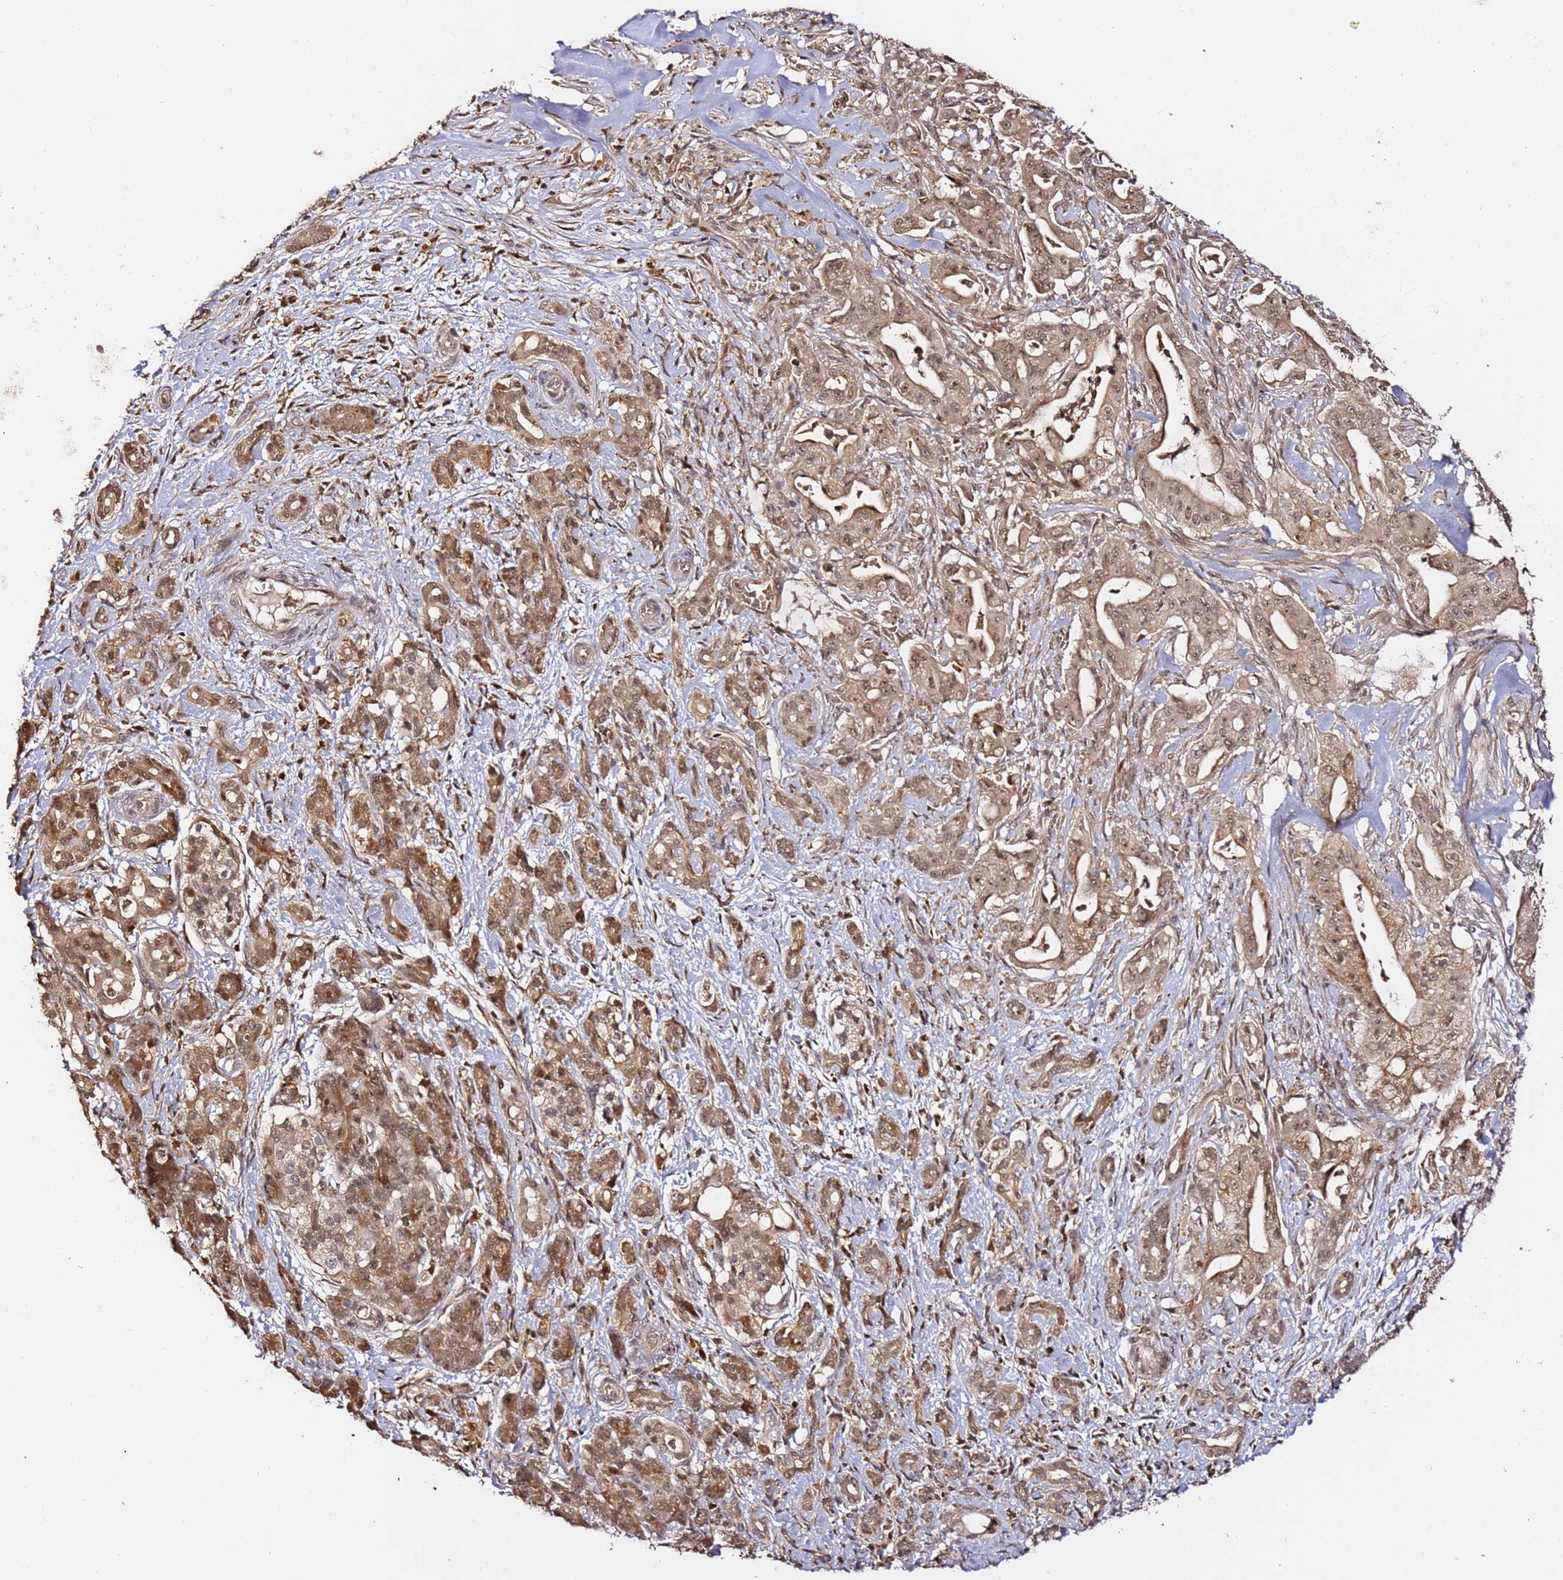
{"staining": {"intensity": "moderate", "quantity": ">75%", "location": "cytoplasmic/membranous,nuclear"}, "tissue": "pancreatic cancer", "cell_type": "Tumor cells", "image_type": "cancer", "snomed": [{"axis": "morphology", "description": "Adenocarcinoma, NOS"}, {"axis": "topography", "description": "Pancreas"}], "caption": "This is an image of immunohistochemistry (IHC) staining of pancreatic cancer (adenocarcinoma), which shows moderate staining in the cytoplasmic/membranous and nuclear of tumor cells.", "gene": "OR5V1", "patient": {"sex": "male", "age": 57}}